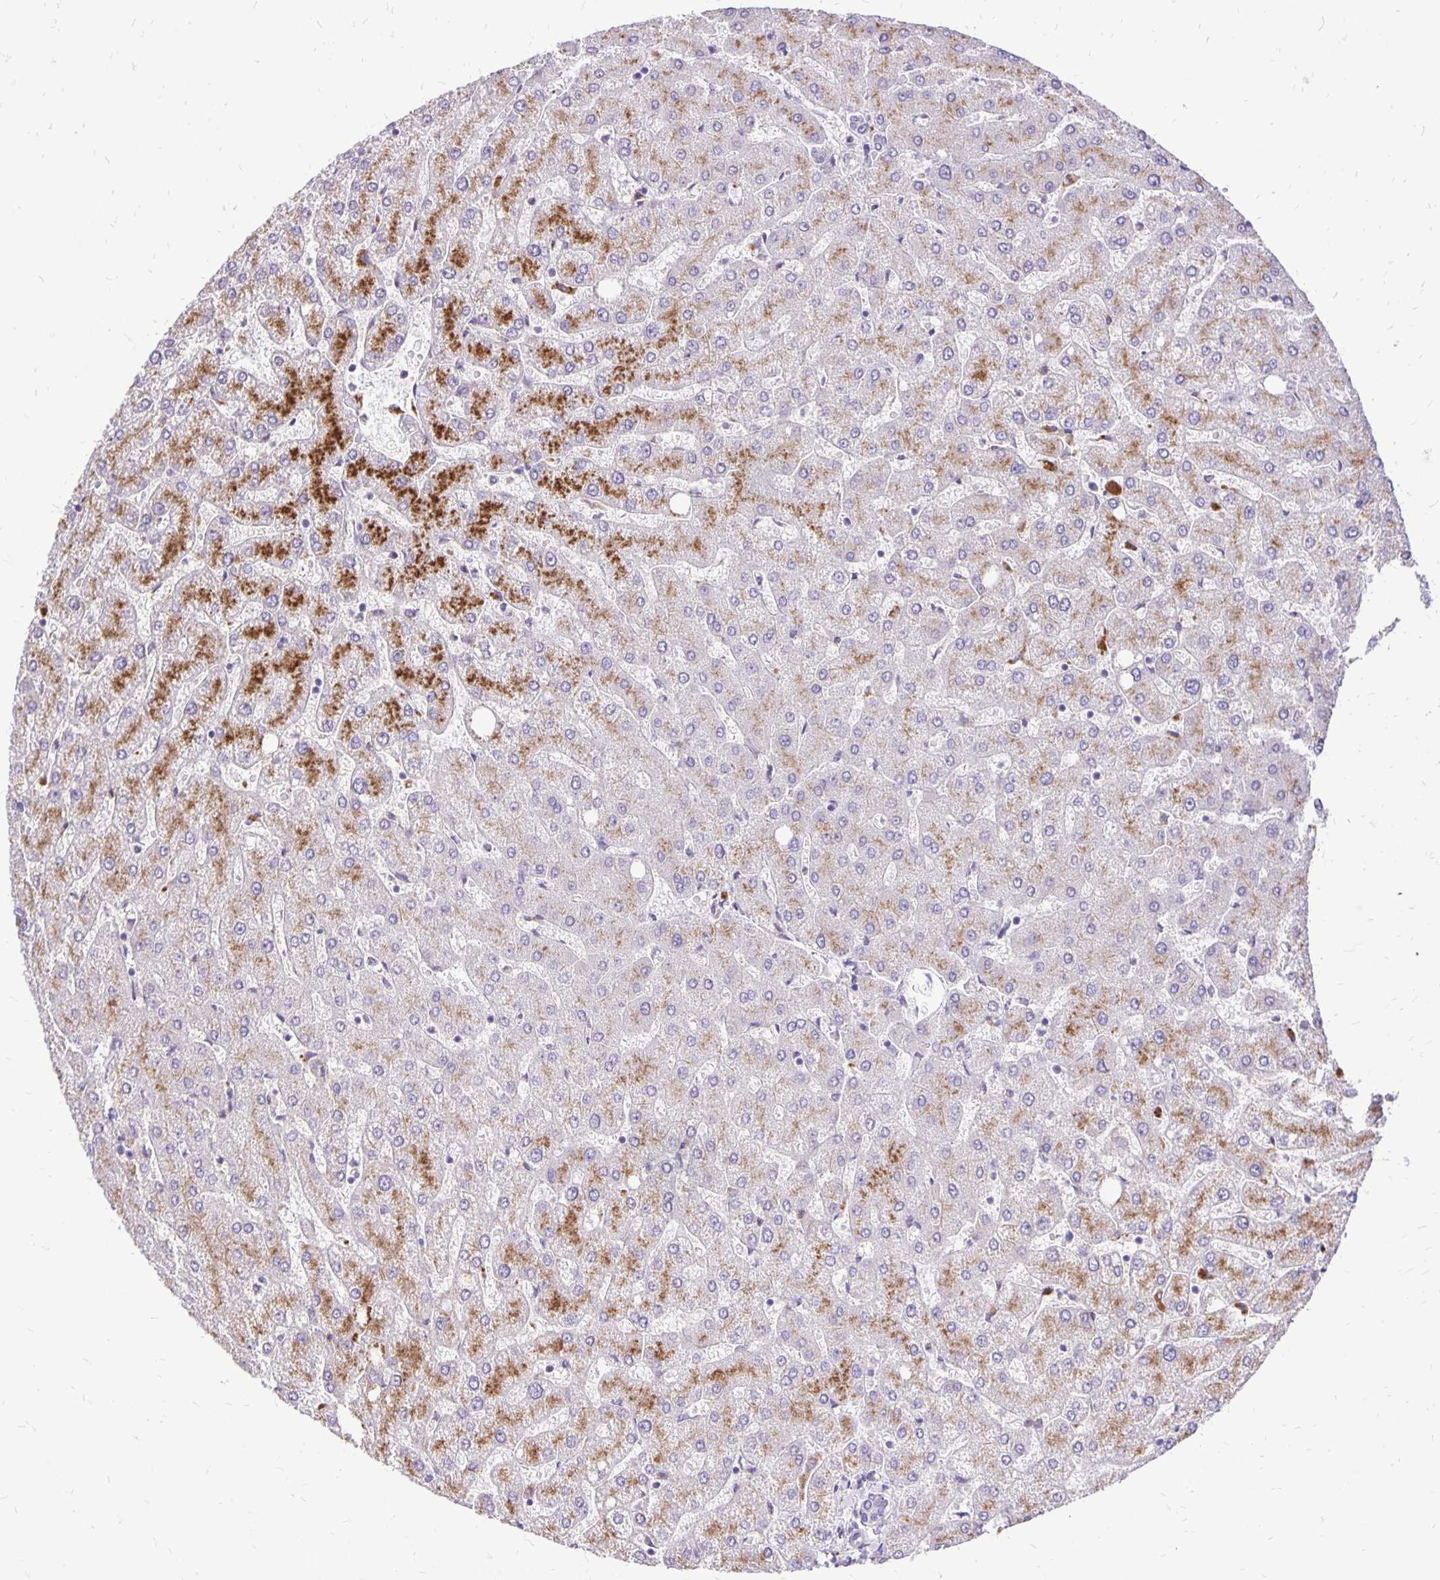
{"staining": {"intensity": "negative", "quantity": "none", "location": "none"}, "tissue": "liver", "cell_type": "Cholangiocytes", "image_type": "normal", "snomed": [{"axis": "morphology", "description": "Normal tissue, NOS"}, {"axis": "topography", "description": "Liver"}], "caption": "High power microscopy image of an immunohistochemistry (IHC) photomicrograph of normal liver, revealing no significant positivity in cholangiocytes. Brightfield microscopy of IHC stained with DAB (brown) and hematoxylin (blue), captured at high magnification.", "gene": "EIF5A", "patient": {"sex": "female", "age": 54}}